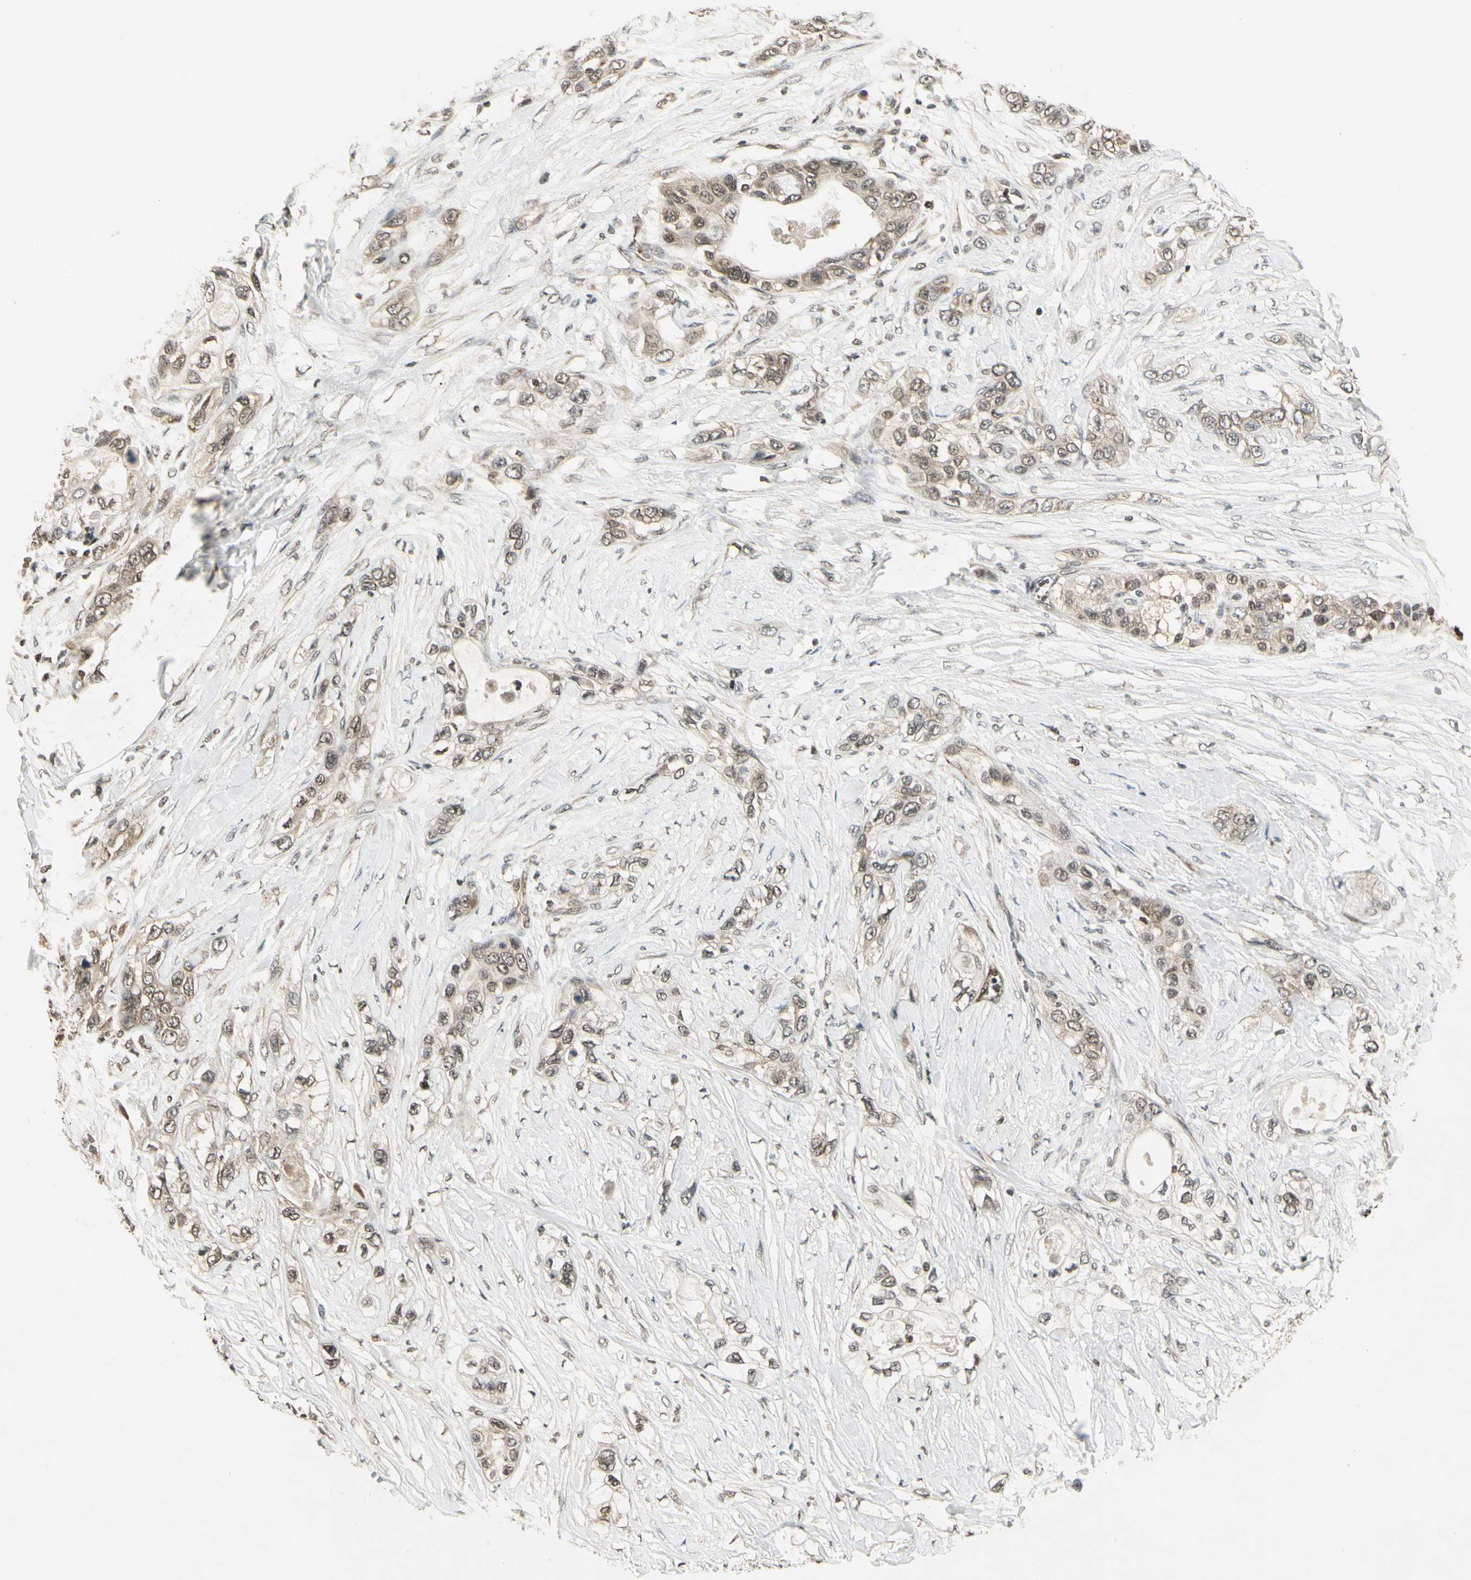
{"staining": {"intensity": "weak", "quantity": "25%-75%", "location": "cytoplasmic/membranous"}, "tissue": "pancreatic cancer", "cell_type": "Tumor cells", "image_type": "cancer", "snomed": [{"axis": "morphology", "description": "Adenocarcinoma, NOS"}, {"axis": "topography", "description": "Pancreas"}], "caption": "IHC image of pancreatic adenocarcinoma stained for a protein (brown), which displays low levels of weak cytoplasmic/membranous staining in about 25%-75% of tumor cells.", "gene": "SMN2", "patient": {"sex": "female", "age": 70}}